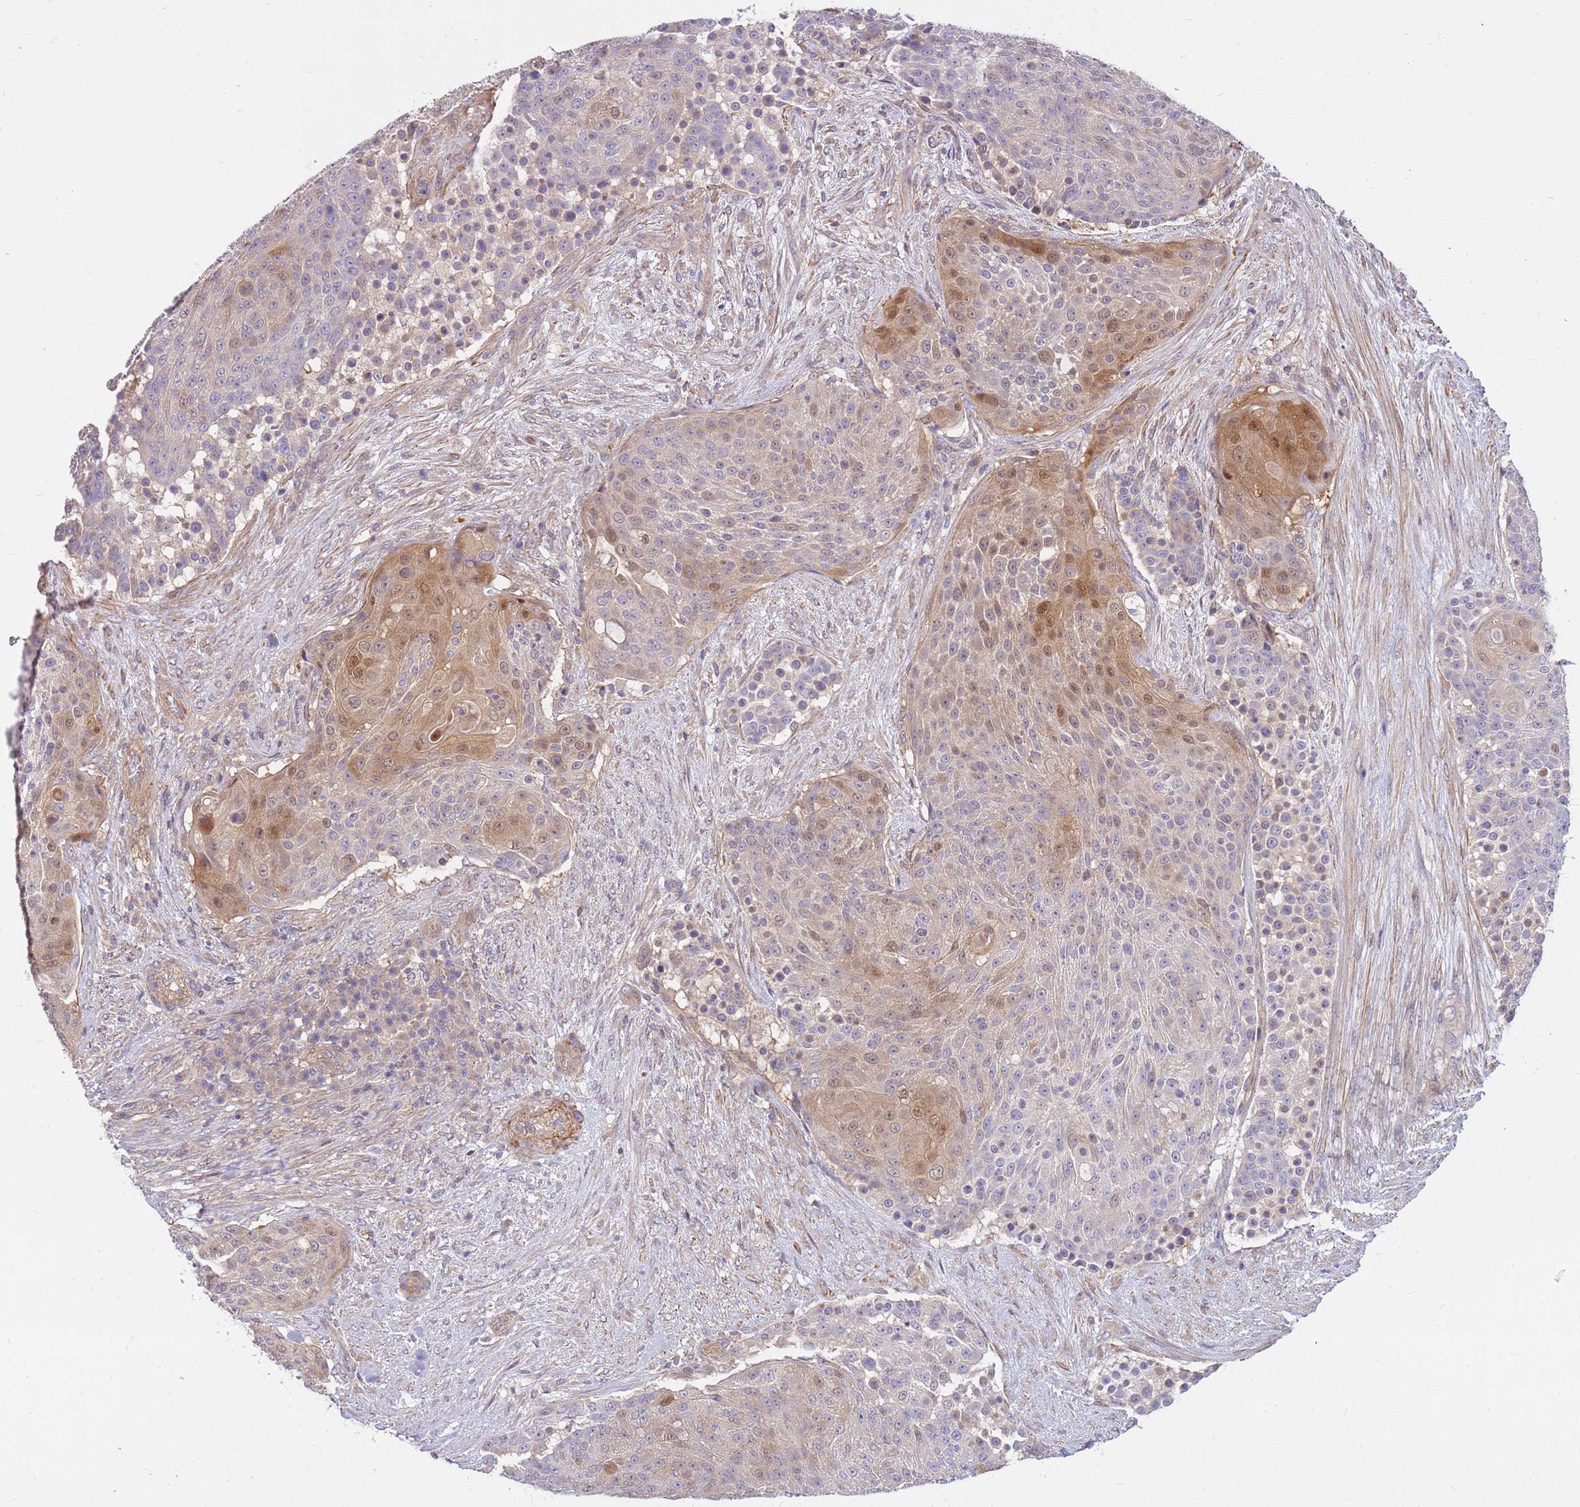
{"staining": {"intensity": "moderate", "quantity": "<25%", "location": "cytoplasmic/membranous,nuclear"}, "tissue": "urothelial cancer", "cell_type": "Tumor cells", "image_type": "cancer", "snomed": [{"axis": "morphology", "description": "Urothelial carcinoma, High grade"}, {"axis": "topography", "description": "Urinary bladder"}], "caption": "Urothelial cancer stained with DAB (3,3'-diaminobenzidine) immunohistochemistry (IHC) displays low levels of moderate cytoplasmic/membranous and nuclear expression in approximately <25% of tumor cells.", "gene": "MVD", "patient": {"sex": "female", "age": 63}}